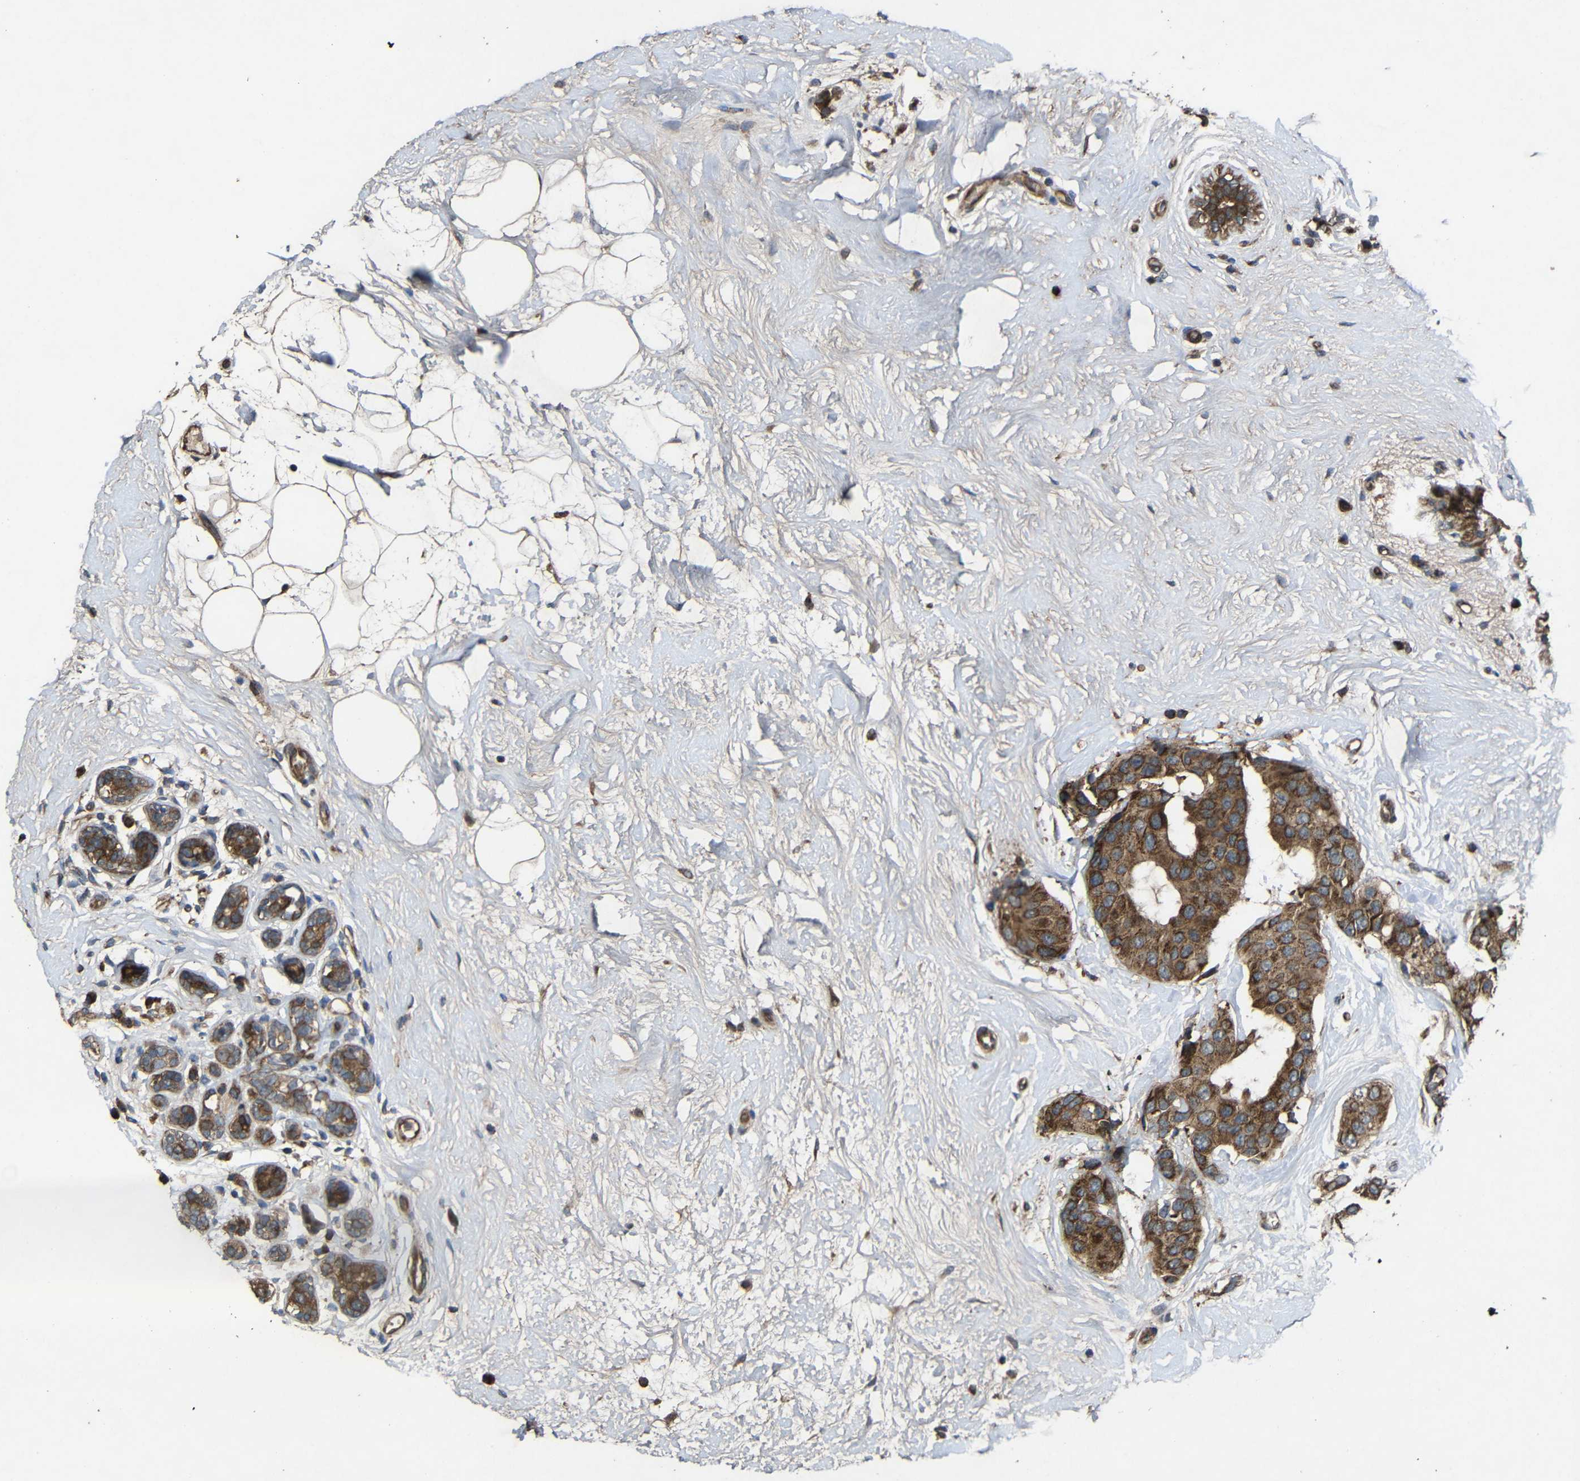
{"staining": {"intensity": "strong", "quantity": ">75%", "location": "cytoplasmic/membranous"}, "tissue": "breast cancer", "cell_type": "Tumor cells", "image_type": "cancer", "snomed": [{"axis": "morphology", "description": "Normal tissue, NOS"}, {"axis": "morphology", "description": "Duct carcinoma"}, {"axis": "topography", "description": "Breast"}], "caption": "DAB immunohistochemical staining of breast cancer demonstrates strong cytoplasmic/membranous protein positivity in approximately >75% of tumor cells.", "gene": "C1GALT1", "patient": {"sex": "female", "age": 39}}